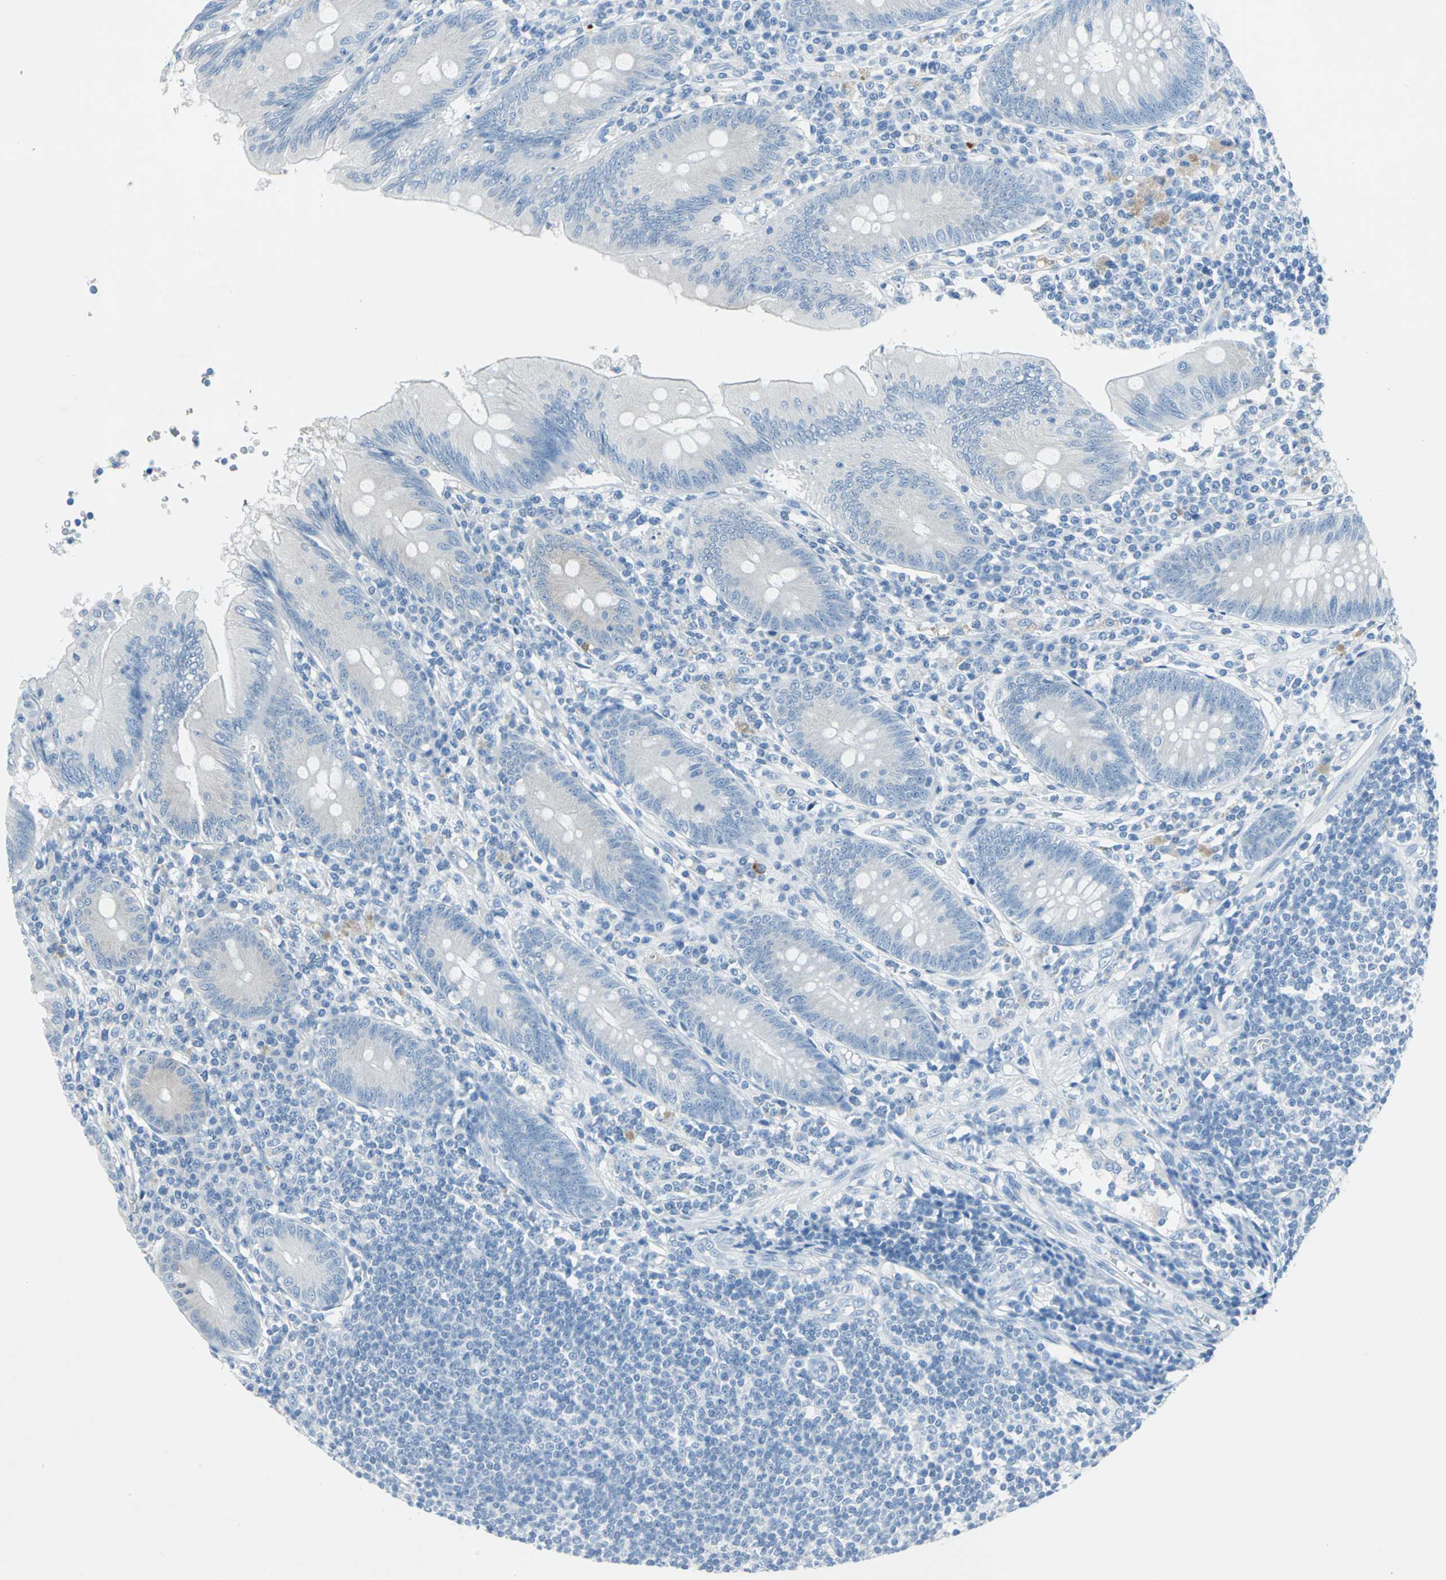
{"staining": {"intensity": "weak", "quantity": "<25%", "location": "cytoplasmic/membranous"}, "tissue": "appendix", "cell_type": "Glandular cells", "image_type": "normal", "snomed": [{"axis": "morphology", "description": "Normal tissue, NOS"}, {"axis": "morphology", "description": "Inflammation, NOS"}, {"axis": "topography", "description": "Appendix"}], "caption": "Appendix was stained to show a protein in brown. There is no significant positivity in glandular cells. The staining is performed using DAB brown chromogen with nuclei counter-stained in using hematoxylin.", "gene": "PKLR", "patient": {"sex": "male", "age": 46}}